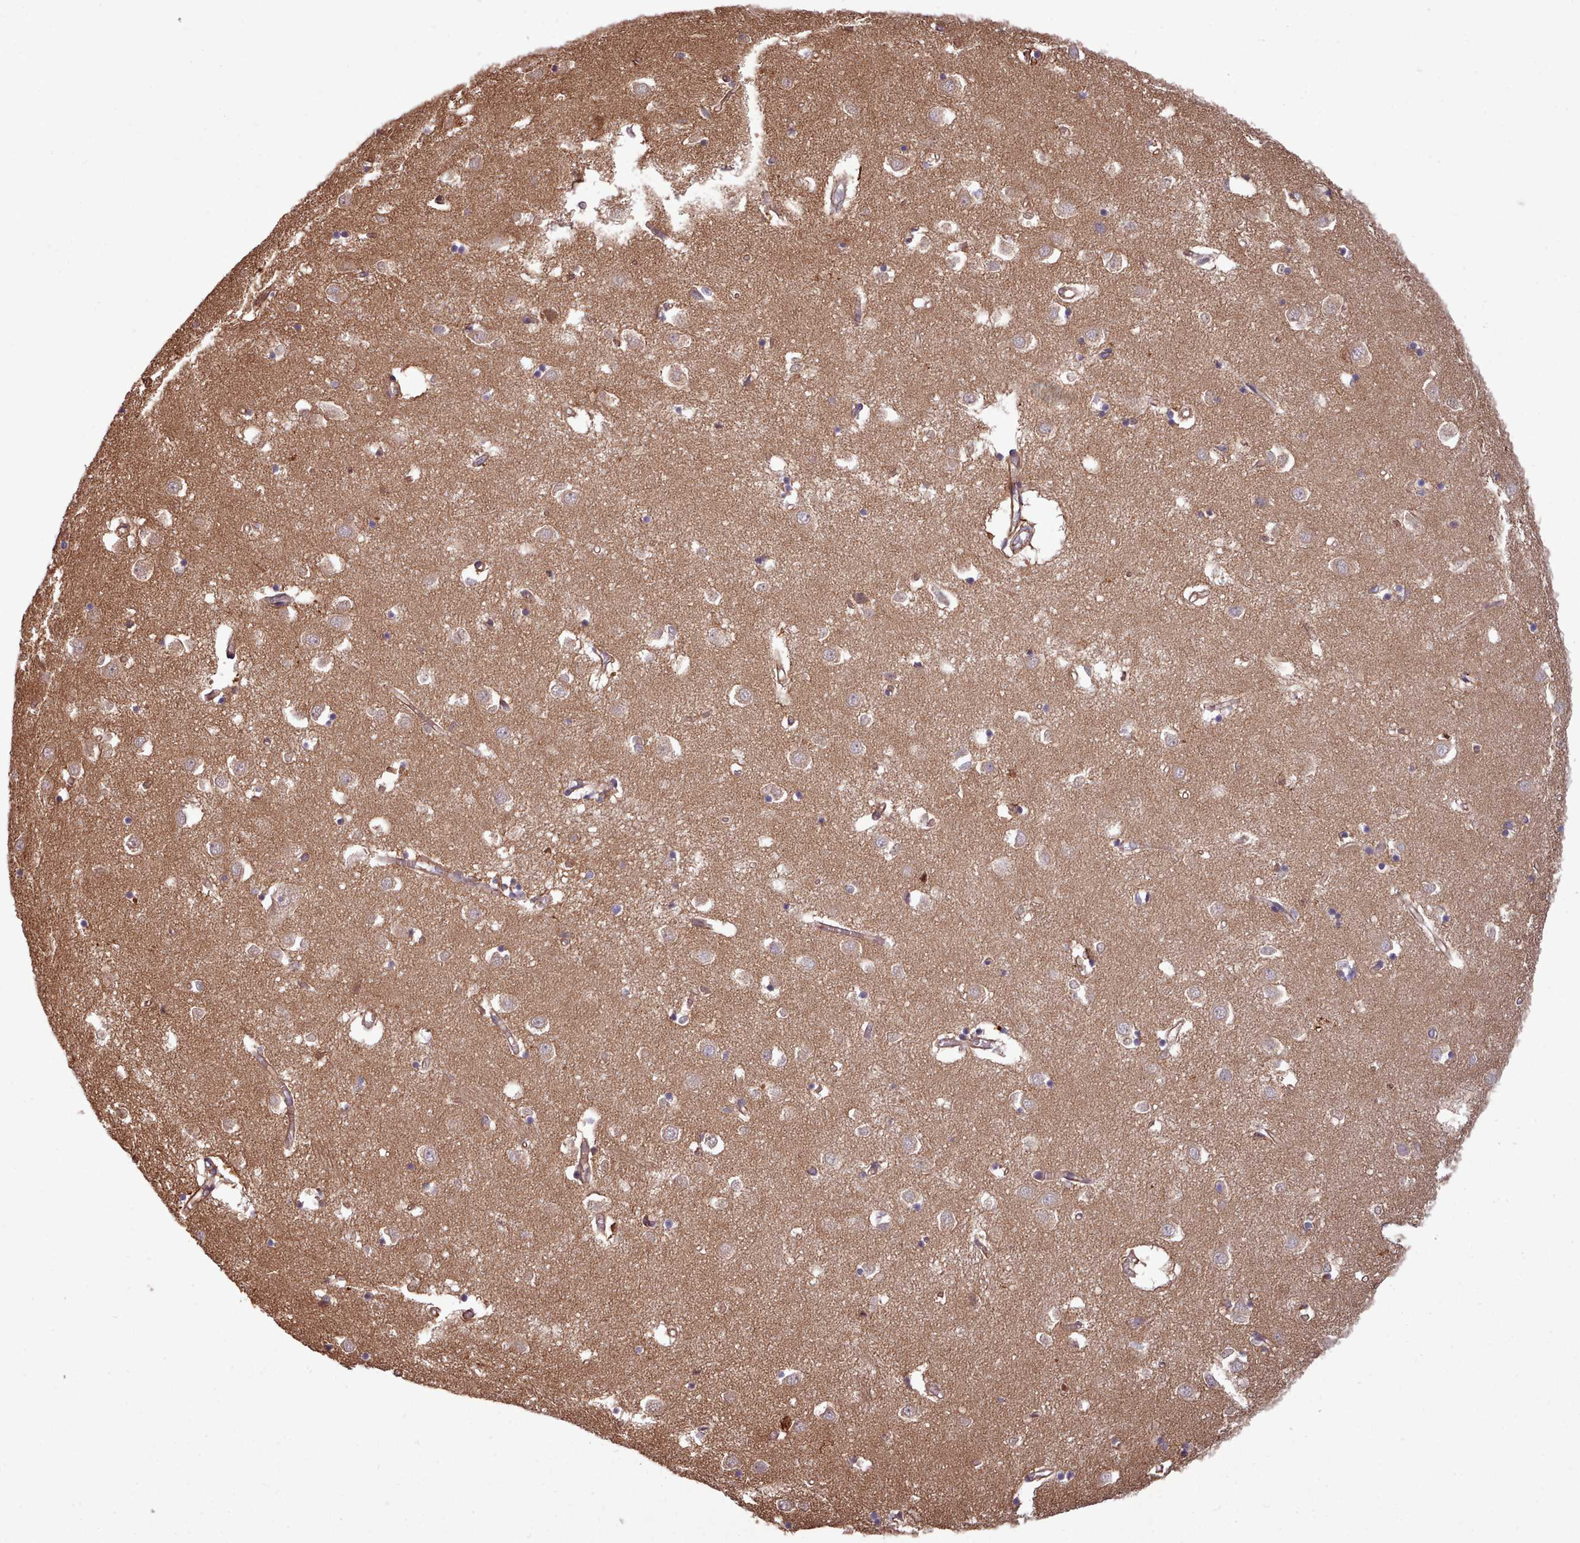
{"staining": {"intensity": "weak", "quantity": "<25%", "location": "cytoplasmic/membranous"}, "tissue": "caudate", "cell_type": "Glial cells", "image_type": "normal", "snomed": [{"axis": "morphology", "description": "Normal tissue, NOS"}, {"axis": "topography", "description": "Lateral ventricle wall"}], "caption": "A photomicrograph of caudate stained for a protein shows no brown staining in glial cells. (Brightfield microscopy of DAB (3,3'-diaminobenzidine) immunohistochemistry at high magnification).", "gene": "MRPL46", "patient": {"sex": "male", "age": 70}}